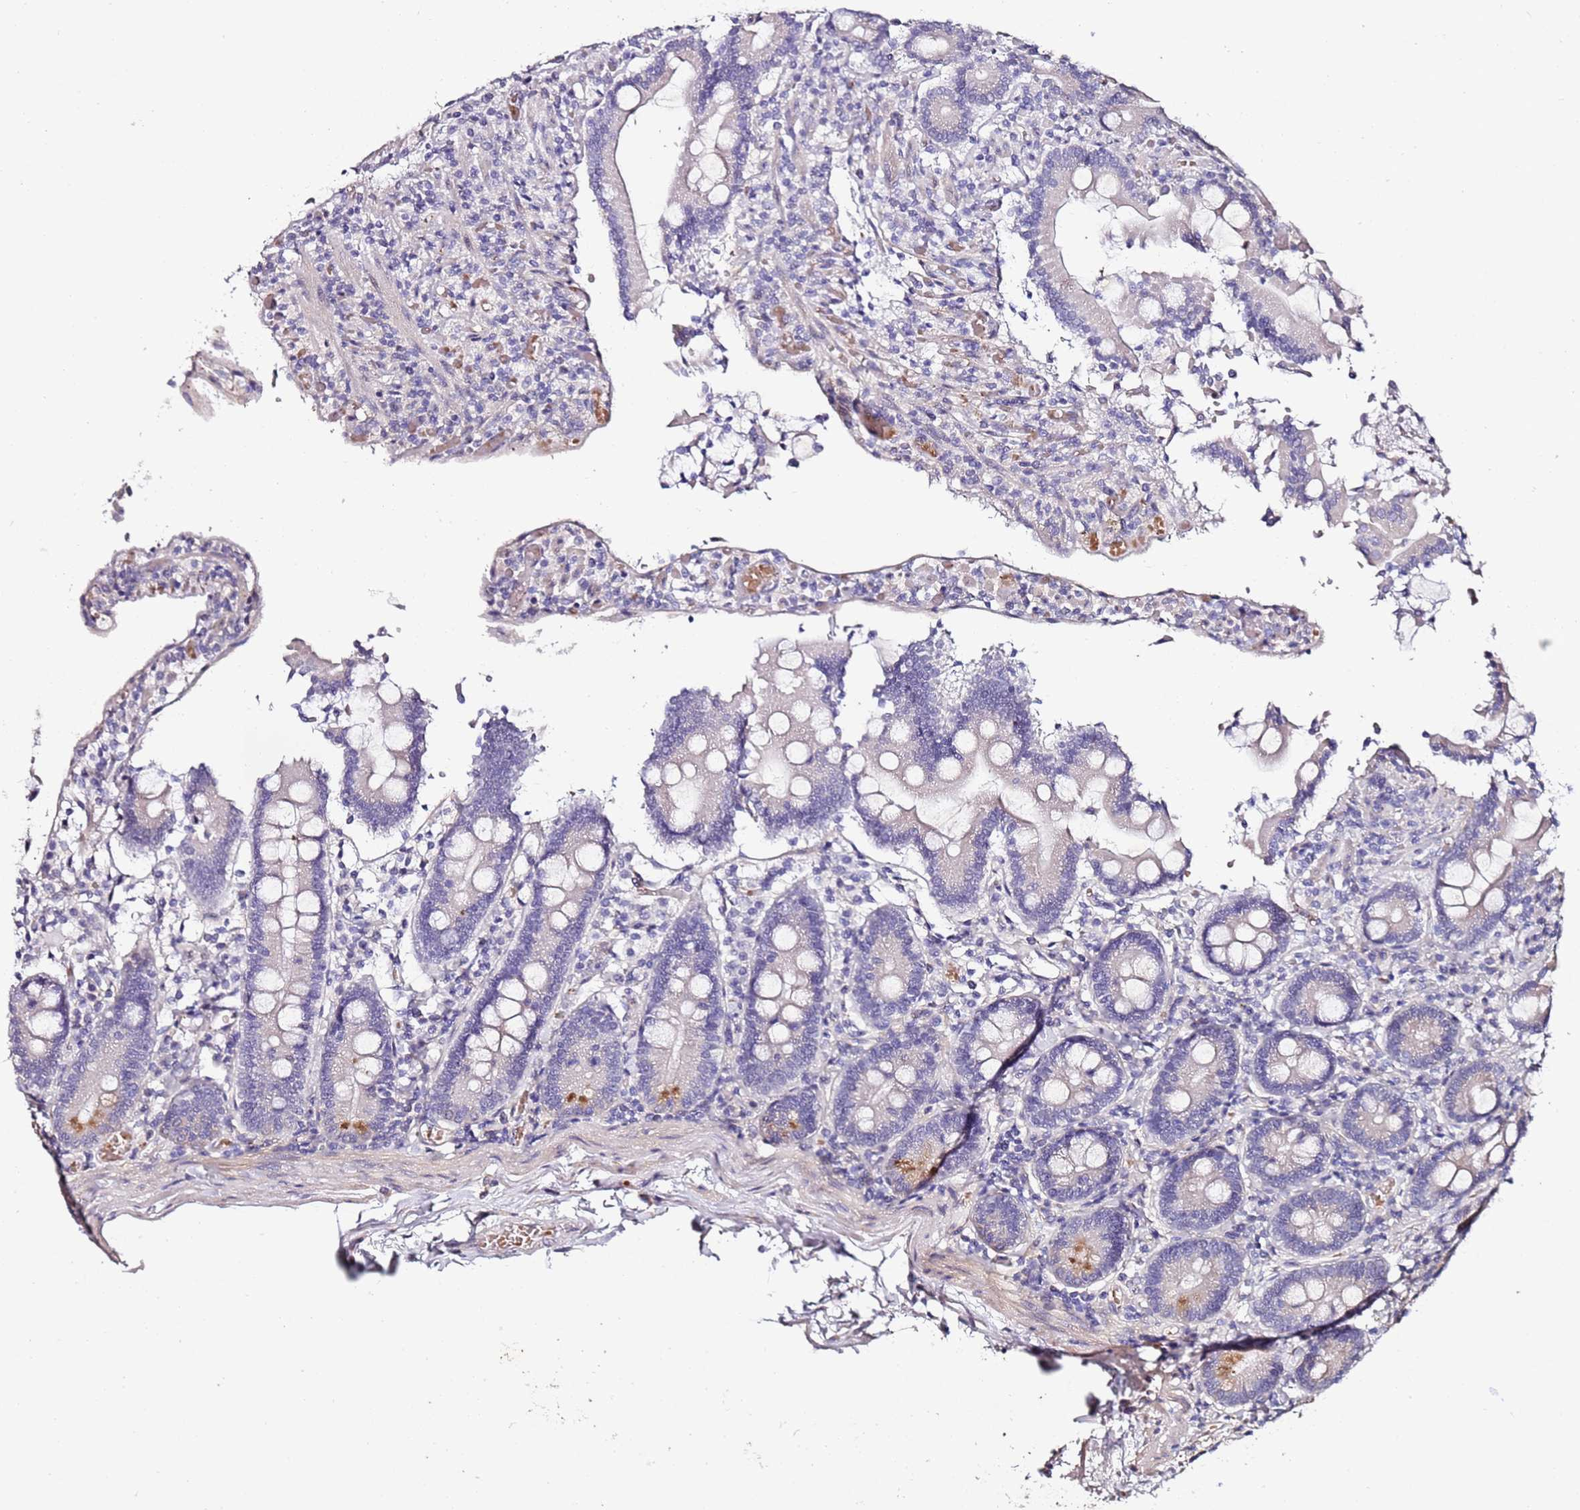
{"staining": {"intensity": "negative", "quantity": "none", "location": "none"}, "tissue": "duodenum", "cell_type": "Glandular cells", "image_type": "normal", "snomed": [{"axis": "morphology", "description": "Normal tissue, NOS"}, {"axis": "topography", "description": "Duodenum"}], "caption": "The immunohistochemistry micrograph has no significant expression in glandular cells of duodenum. The staining is performed using DAB (3,3'-diaminobenzidine) brown chromogen with nuclei counter-stained in using hematoxylin.", "gene": "C3orf80", "patient": {"sex": "male", "age": 55}}